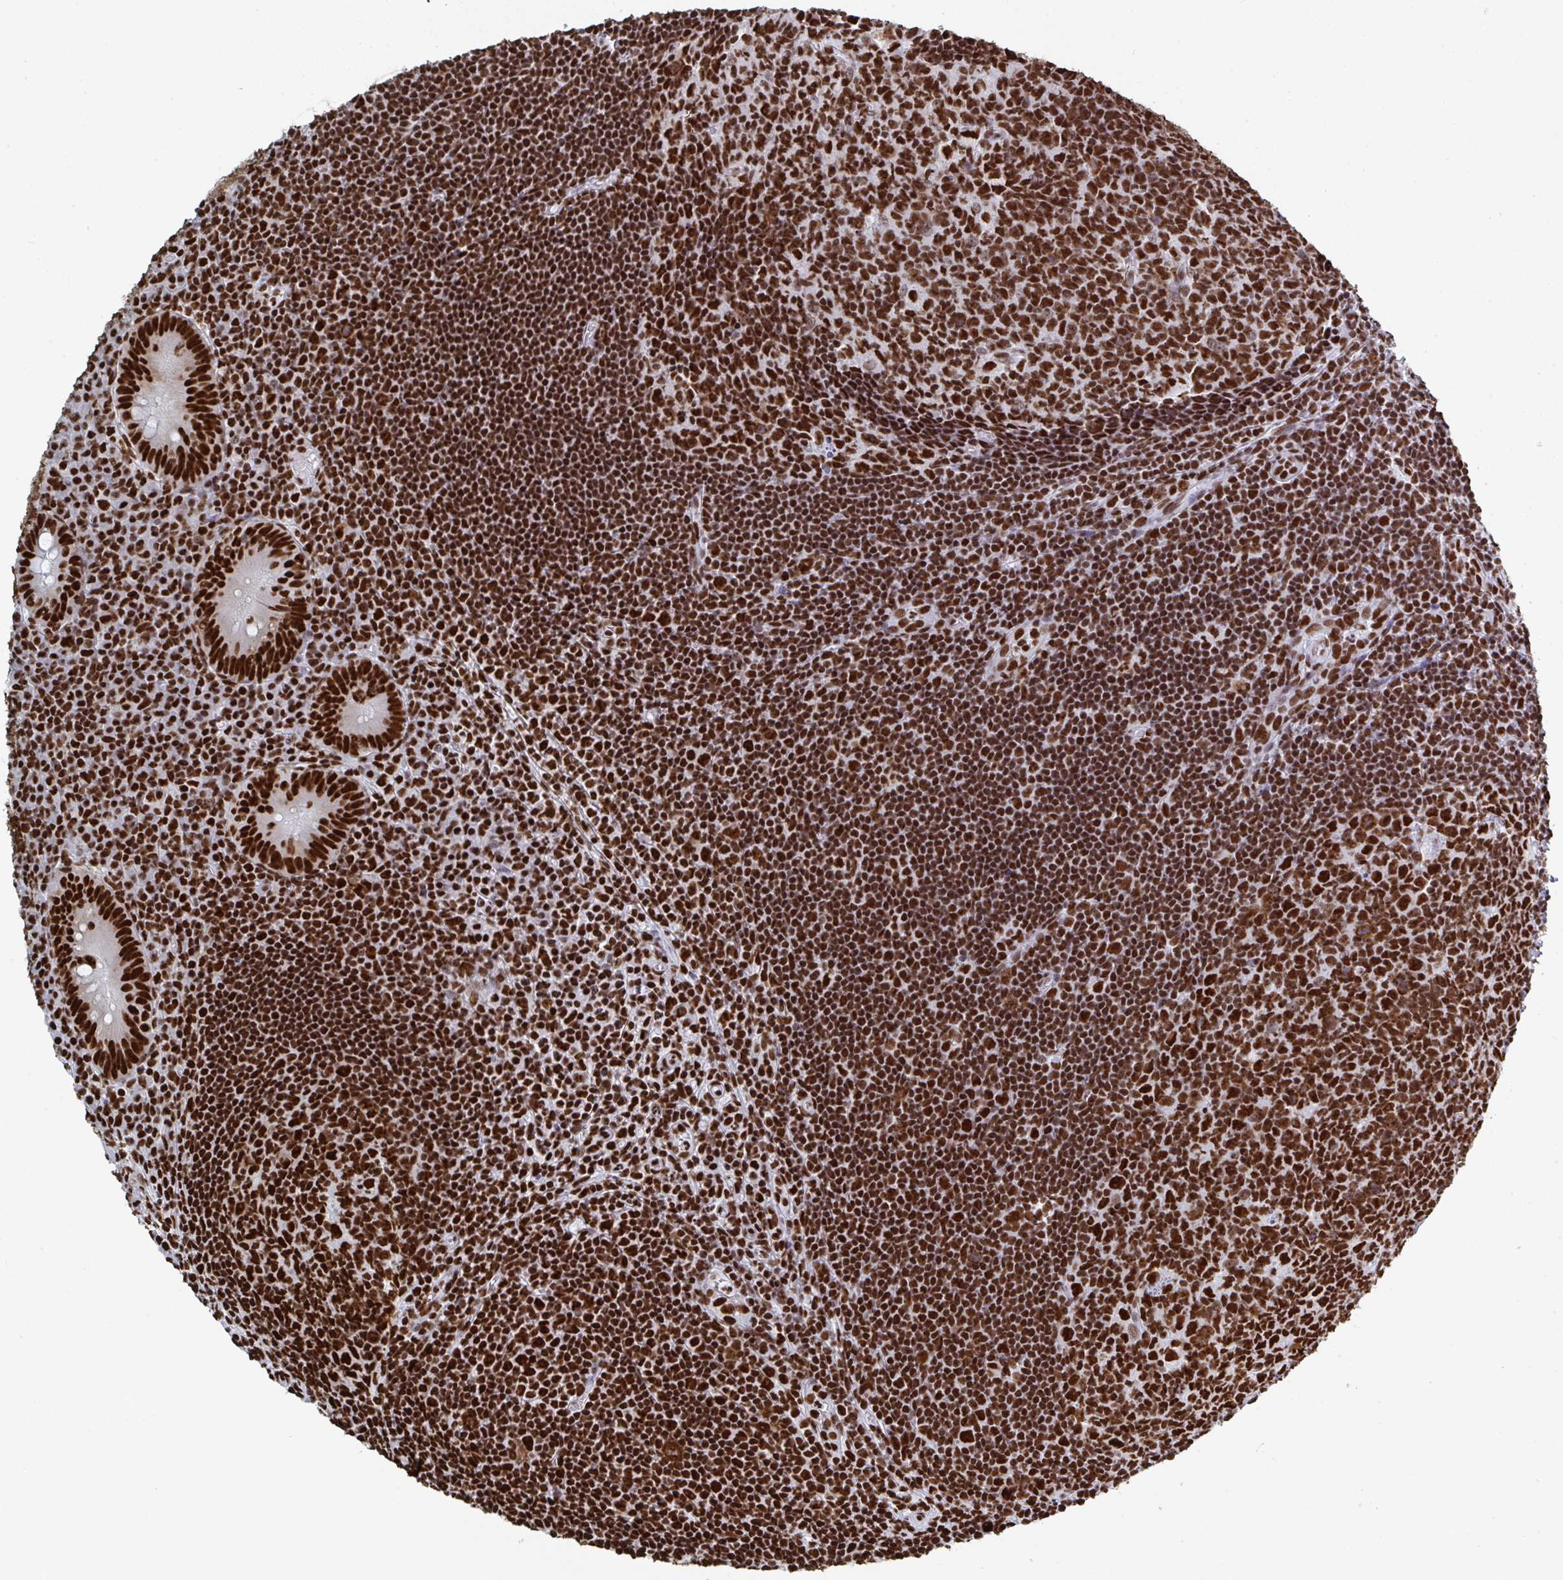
{"staining": {"intensity": "strong", "quantity": ">75%", "location": "nuclear"}, "tissue": "appendix", "cell_type": "Glandular cells", "image_type": "normal", "snomed": [{"axis": "morphology", "description": "Normal tissue, NOS"}, {"axis": "topography", "description": "Appendix"}], "caption": "The histopathology image displays staining of benign appendix, revealing strong nuclear protein positivity (brown color) within glandular cells.", "gene": "GAR1", "patient": {"sex": "male", "age": 18}}